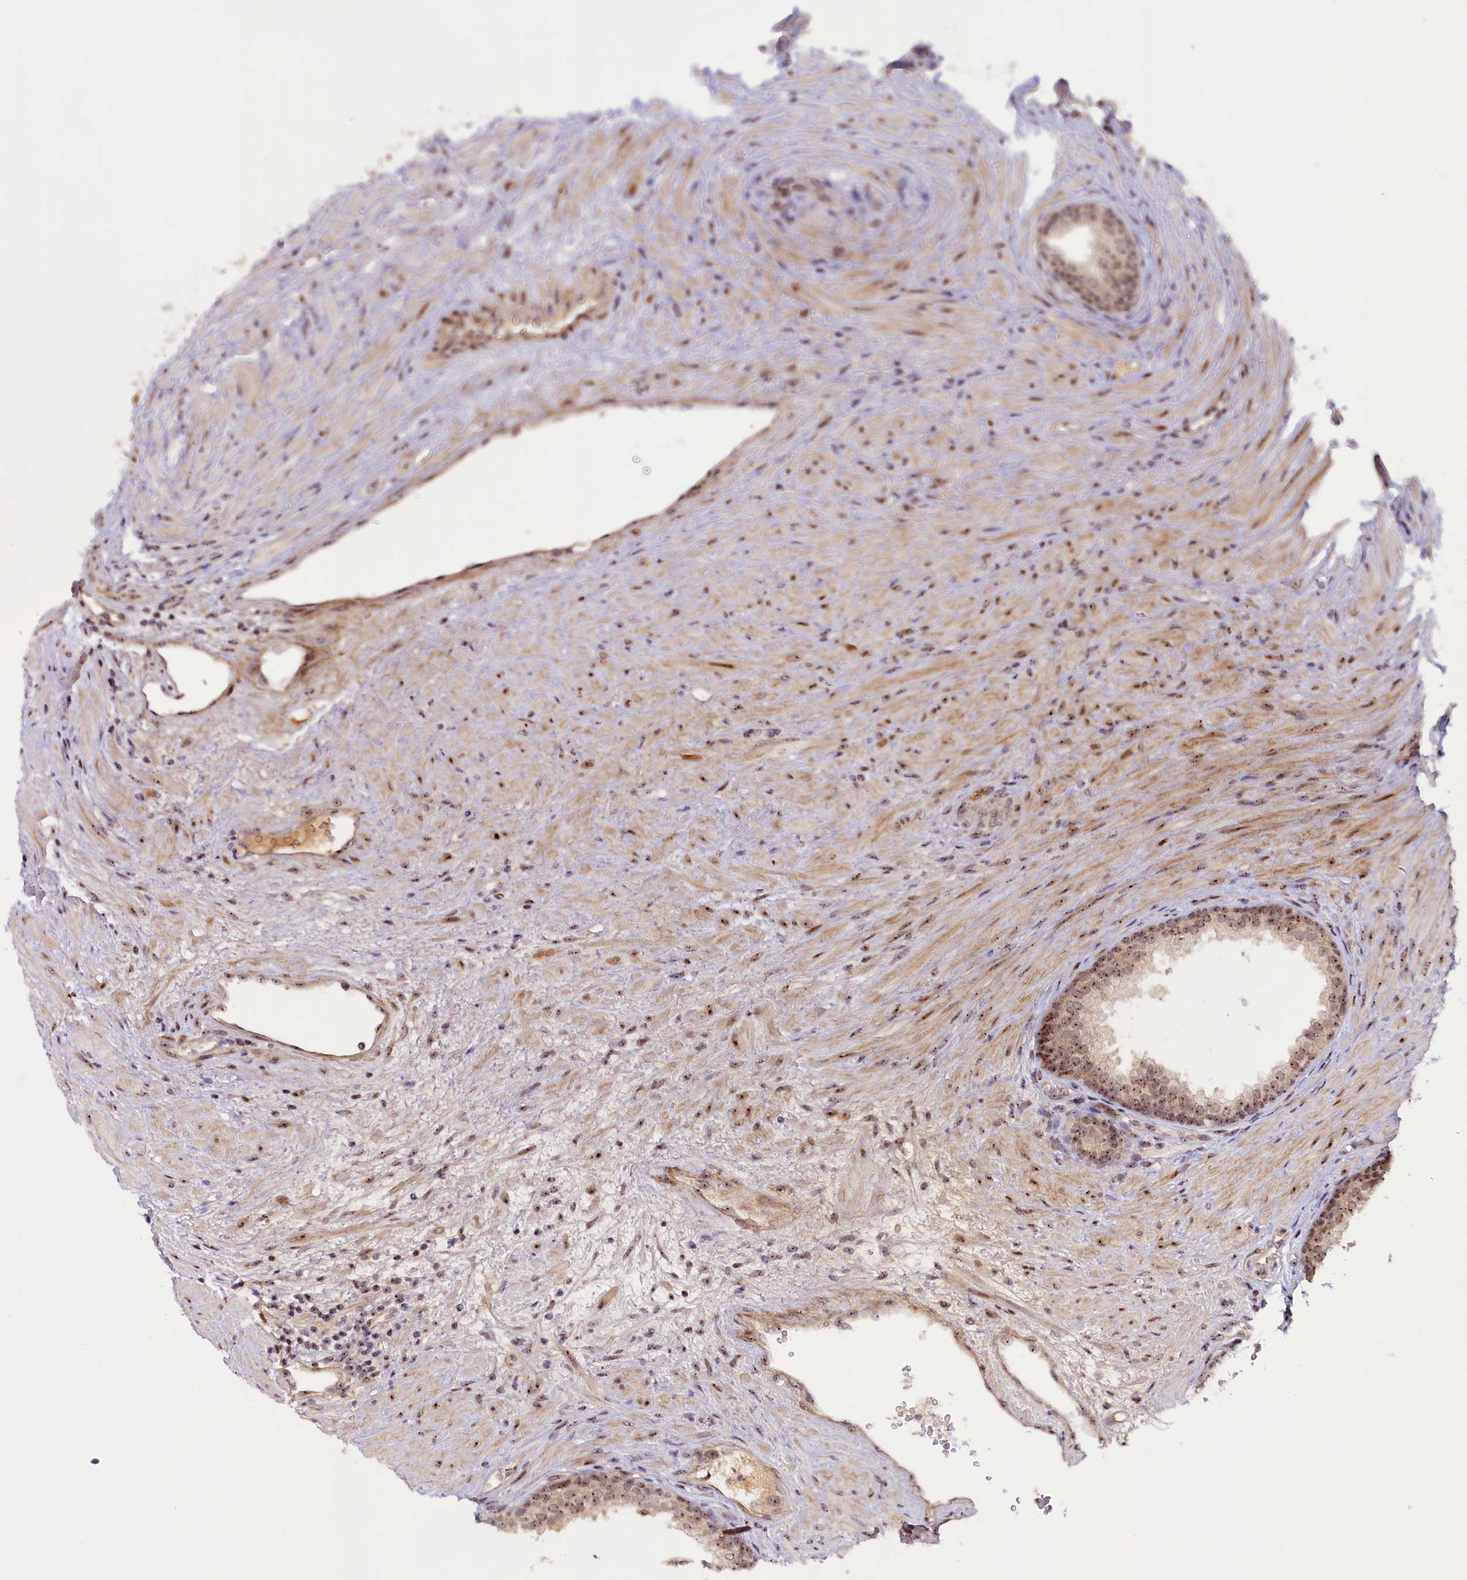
{"staining": {"intensity": "moderate", "quantity": ">75%", "location": "nuclear"}, "tissue": "prostate", "cell_type": "Glandular cells", "image_type": "normal", "snomed": [{"axis": "morphology", "description": "Normal tissue, NOS"}, {"axis": "topography", "description": "Prostate"}], "caption": "The image displays a brown stain indicating the presence of a protein in the nuclear of glandular cells in prostate.", "gene": "TCOF1", "patient": {"sex": "male", "age": 76}}